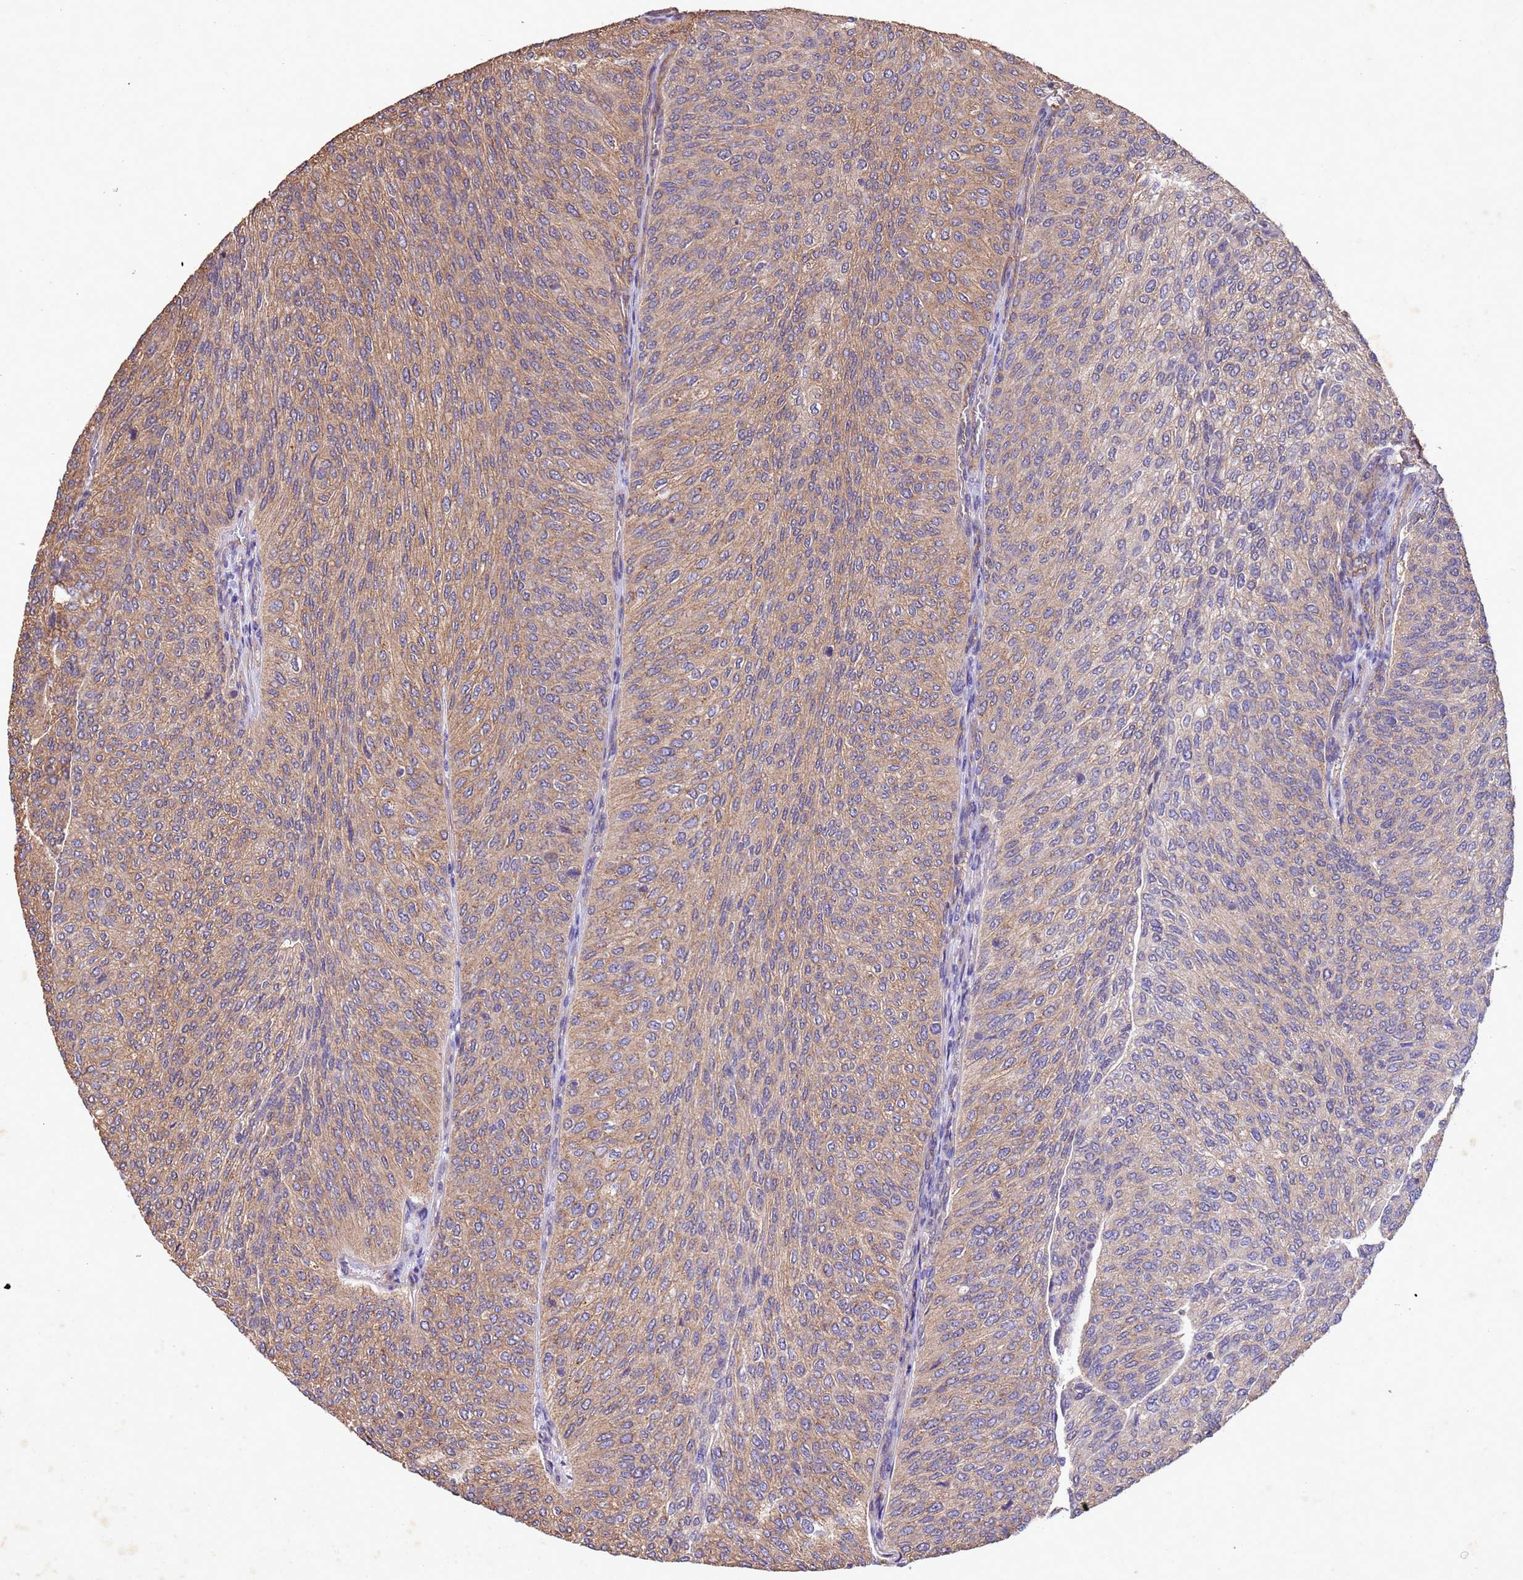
{"staining": {"intensity": "moderate", "quantity": ">75%", "location": "cytoplasmic/membranous"}, "tissue": "urothelial cancer", "cell_type": "Tumor cells", "image_type": "cancer", "snomed": [{"axis": "morphology", "description": "Urothelial carcinoma, High grade"}, {"axis": "topography", "description": "Urinary bladder"}], "caption": "Immunohistochemistry micrograph of neoplastic tissue: urothelial cancer stained using immunohistochemistry (IHC) displays medium levels of moderate protein expression localized specifically in the cytoplasmic/membranous of tumor cells, appearing as a cytoplasmic/membranous brown color.", "gene": "MTX3", "patient": {"sex": "female", "age": 79}}